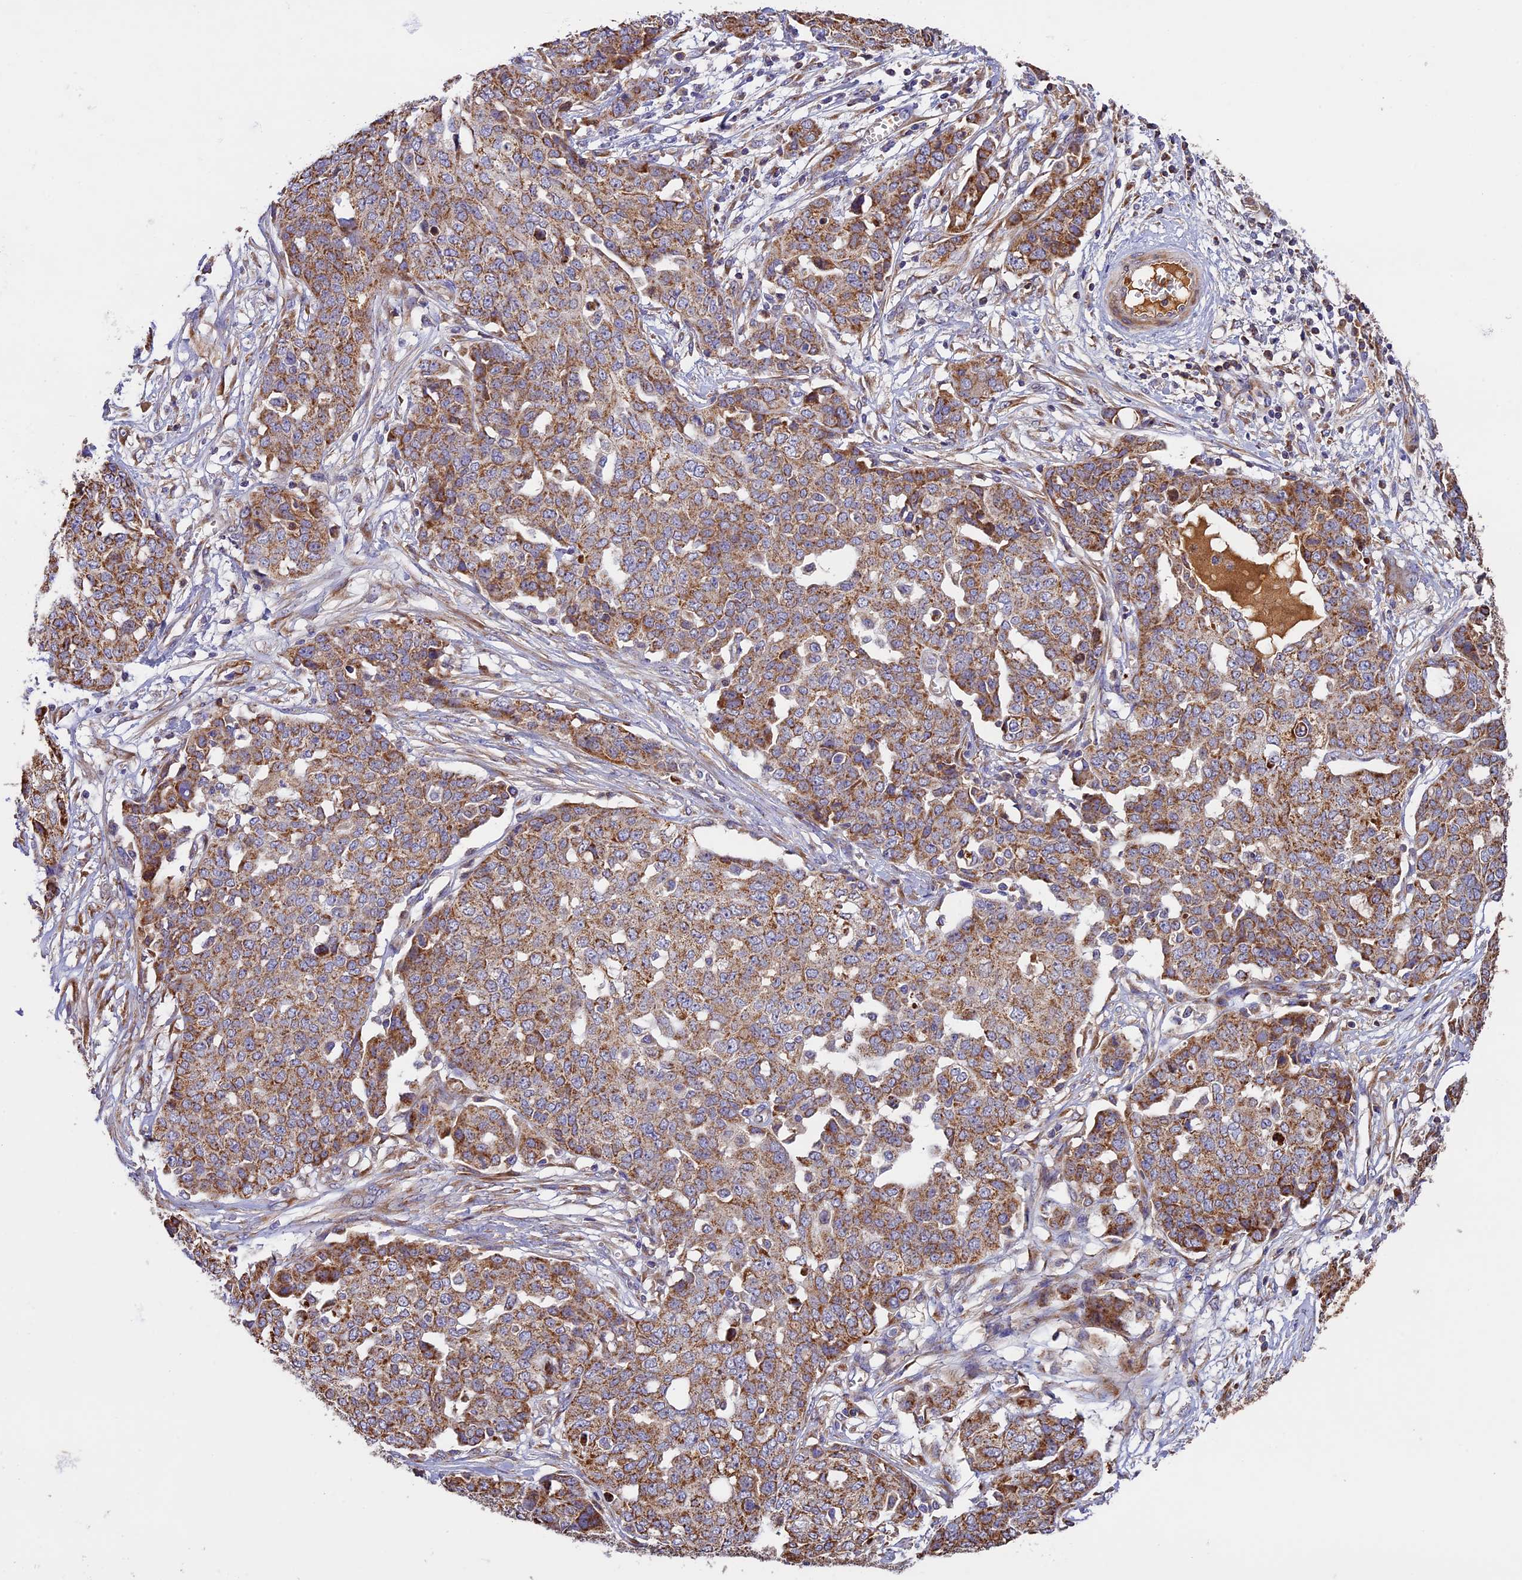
{"staining": {"intensity": "moderate", "quantity": ">75%", "location": "cytoplasmic/membranous"}, "tissue": "ovarian cancer", "cell_type": "Tumor cells", "image_type": "cancer", "snomed": [{"axis": "morphology", "description": "Cystadenocarcinoma, serous, NOS"}, {"axis": "topography", "description": "Soft tissue"}, {"axis": "topography", "description": "Ovary"}], "caption": "Immunohistochemical staining of human ovarian serous cystadenocarcinoma displays medium levels of moderate cytoplasmic/membranous expression in approximately >75% of tumor cells.", "gene": "OCEL1", "patient": {"sex": "female", "age": 57}}